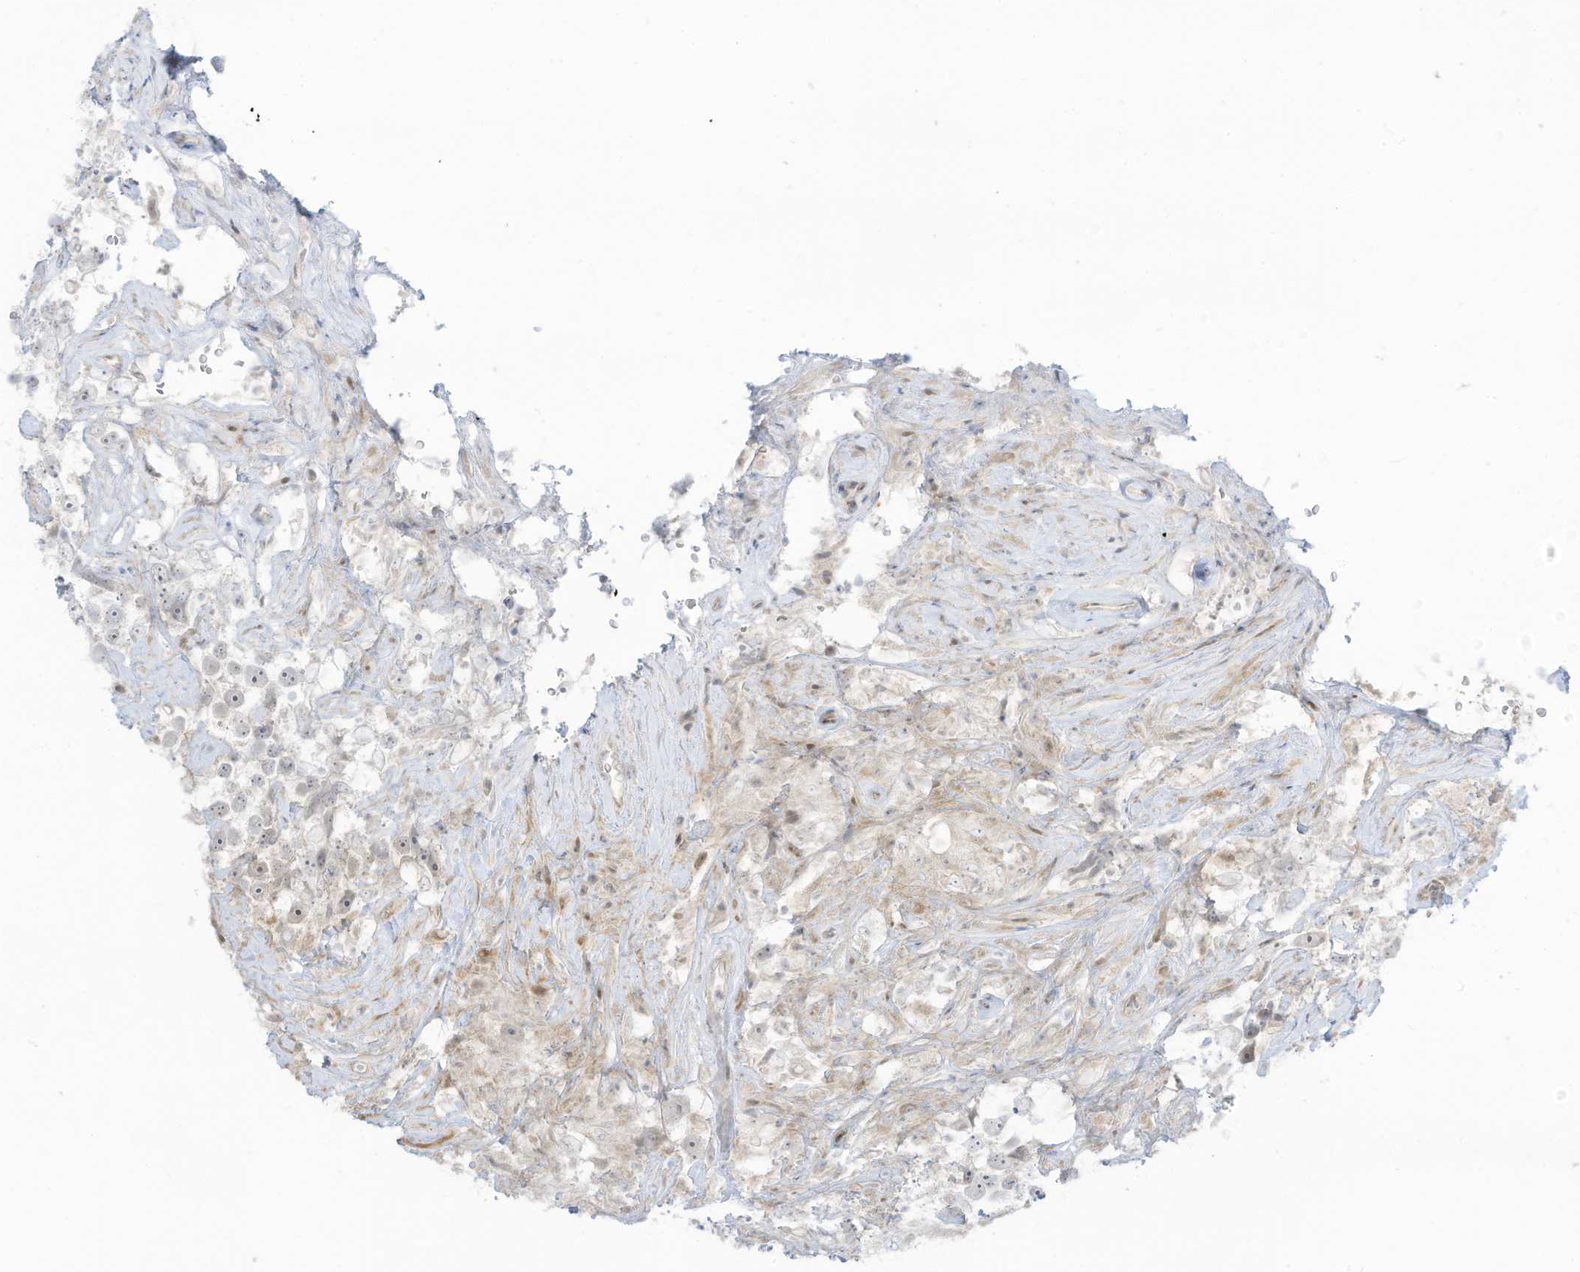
{"staining": {"intensity": "weak", "quantity": "<25%", "location": "cytoplasmic/membranous,nuclear"}, "tissue": "testis cancer", "cell_type": "Tumor cells", "image_type": "cancer", "snomed": [{"axis": "morphology", "description": "Seminoma, NOS"}, {"axis": "topography", "description": "Testis"}], "caption": "The histopathology image exhibits no significant expression in tumor cells of seminoma (testis). (Immunohistochemistry, brightfield microscopy, high magnification).", "gene": "ASPRV1", "patient": {"sex": "male", "age": 49}}